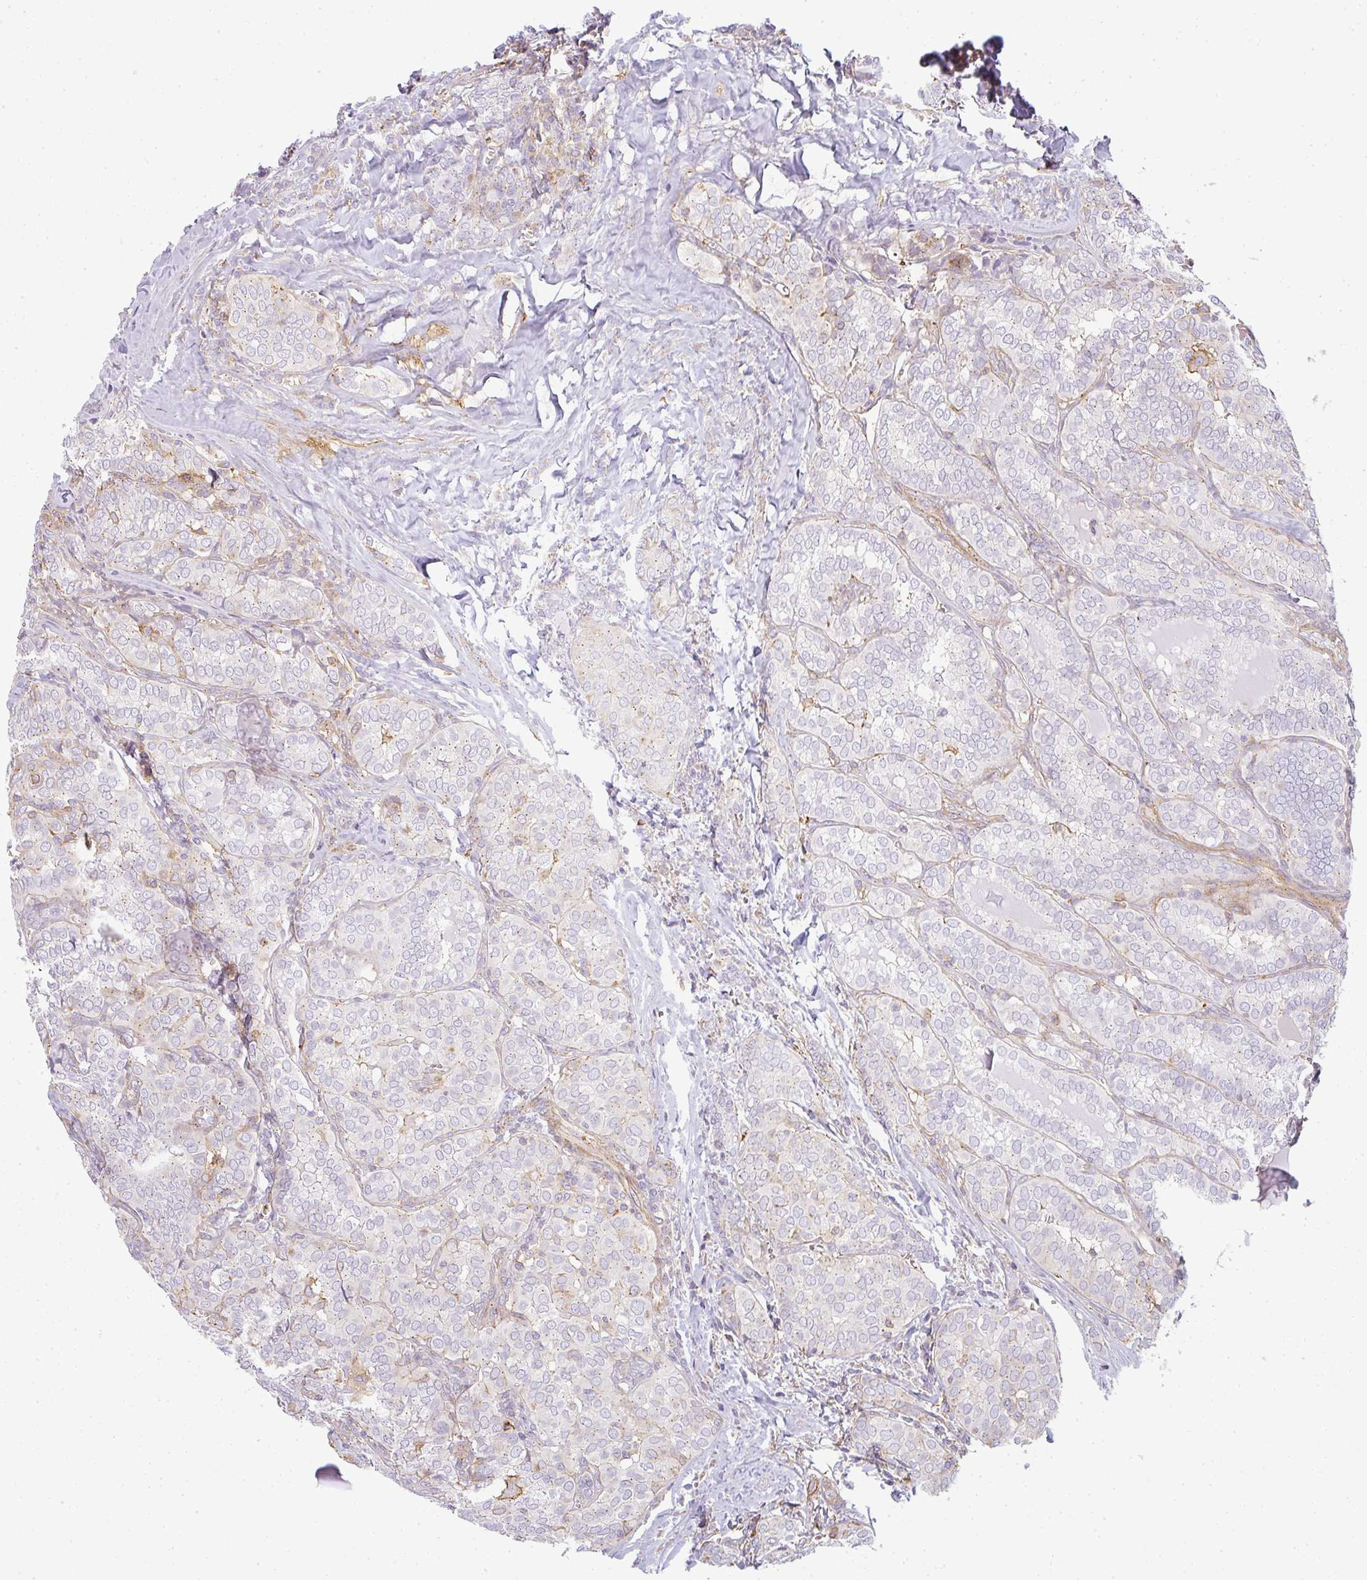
{"staining": {"intensity": "negative", "quantity": "none", "location": "none"}, "tissue": "thyroid cancer", "cell_type": "Tumor cells", "image_type": "cancer", "snomed": [{"axis": "morphology", "description": "Papillary adenocarcinoma, NOS"}, {"axis": "topography", "description": "Thyroid gland"}], "caption": "This is an immunohistochemistry (IHC) histopathology image of human thyroid cancer. There is no expression in tumor cells.", "gene": "SULF1", "patient": {"sex": "female", "age": 30}}